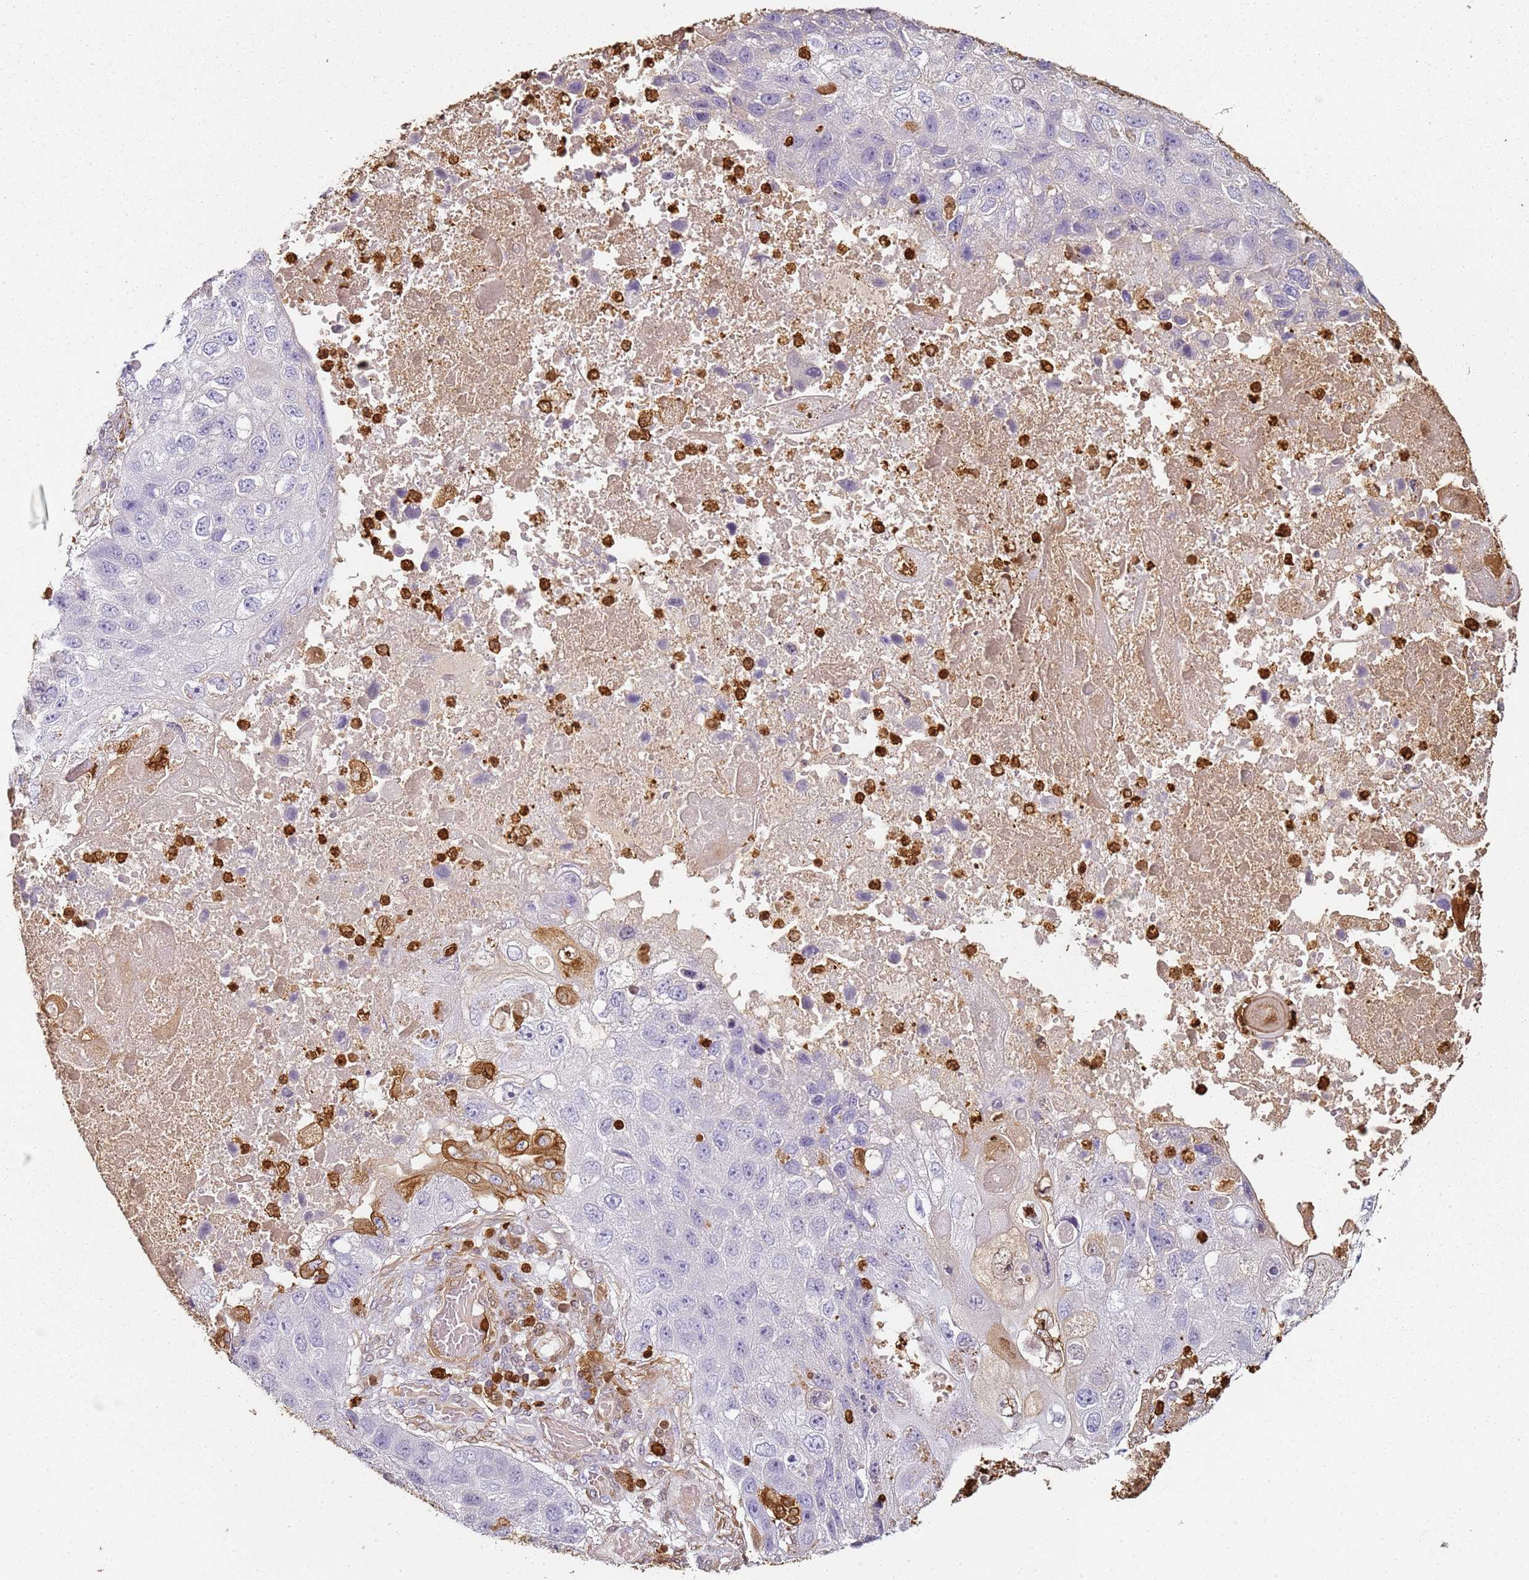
{"staining": {"intensity": "negative", "quantity": "none", "location": "none"}, "tissue": "lung cancer", "cell_type": "Tumor cells", "image_type": "cancer", "snomed": [{"axis": "morphology", "description": "Squamous cell carcinoma, NOS"}, {"axis": "topography", "description": "Lung"}], "caption": "Photomicrograph shows no protein positivity in tumor cells of lung cancer (squamous cell carcinoma) tissue.", "gene": "S100A4", "patient": {"sex": "male", "age": 61}}